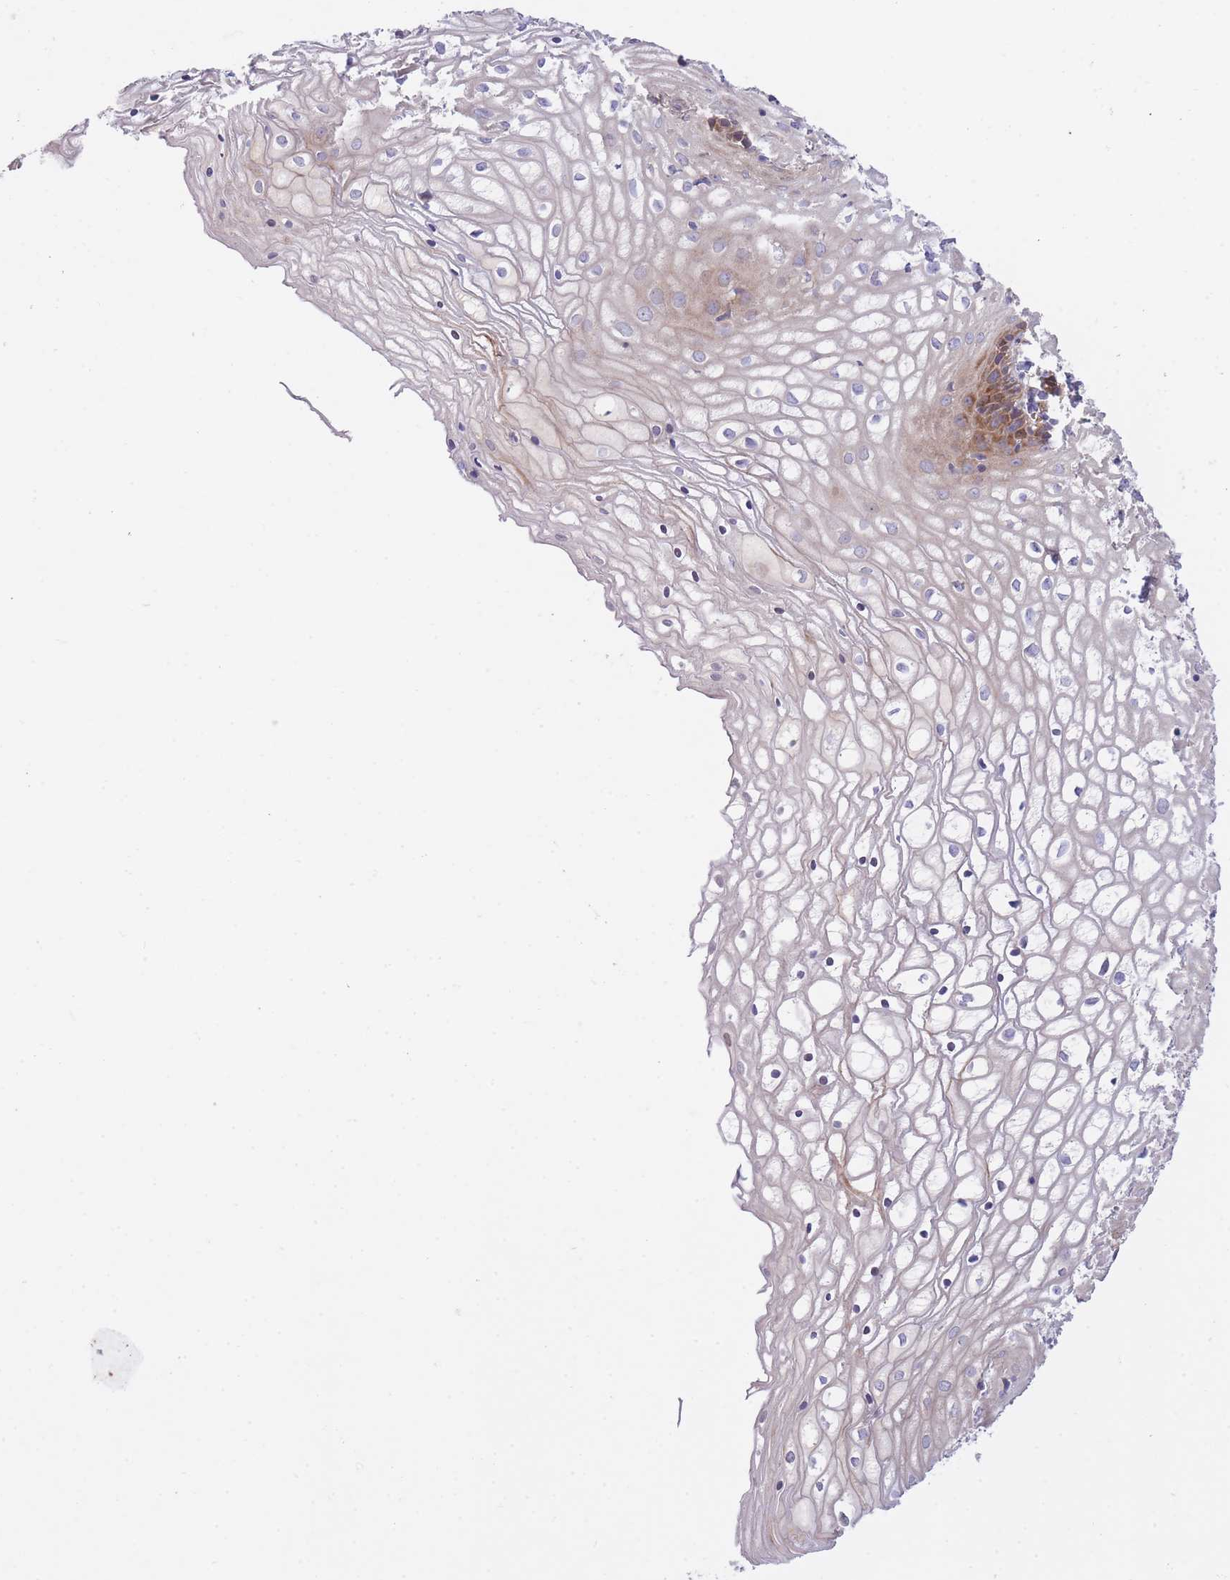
{"staining": {"intensity": "moderate", "quantity": "<25%", "location": "cytoplasmic/membranous"}, "tissue": "vagina", "cell_type": "Squamous epithelial cells", "image_type": "normal", "snomed": [{"axis": "morphology", "description": "Normal tissue, NOS"}, {"axis": "topography", "description": "Vagina"}], "caption": "Immunohistochemistry image of normal vagina stained for a protein (brown), which demonstrates low levels of moderate cytoplasmic/membranous staining in about <25% of squamous epithelial cells.", "gene": "CHAC1", "patient": {"sex": "female", "age": 34}}